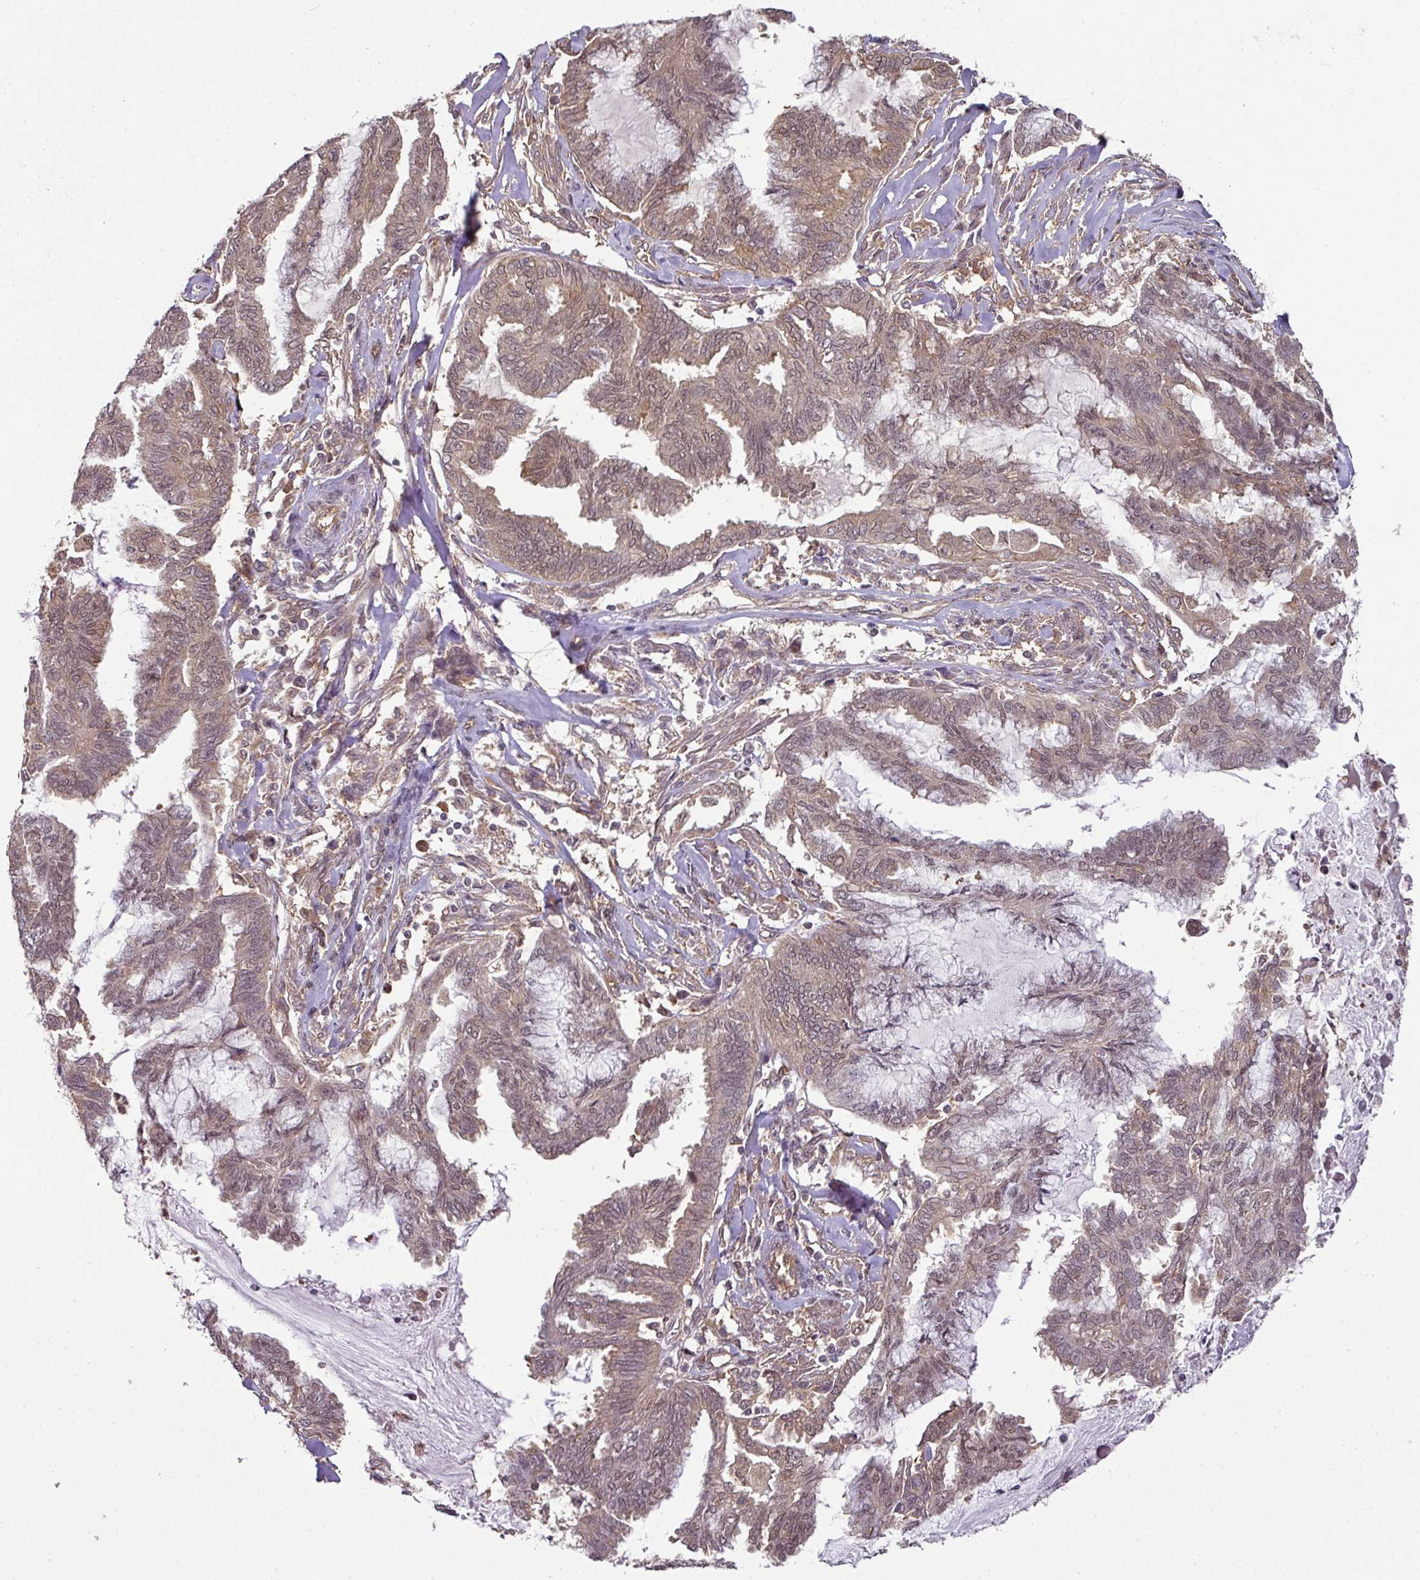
{"staining": {"intensity": "weak", "quantity": ">75%", "location": "cytoplasmic/membranous,nuclear"}, "tissue": "endometrial cancer", "cell_type": "Tumor cells", "image_type": "cancer", "snomed": [{"axis": "morphology", "description": "Adenocarcinoma, NOS"}, {"axis": "topography", "description": "Endometrium"}], "caption": "The immunohistochemical stain labels weak cytoplasmic/membranous and nuclear staining in tumor cells of endometrial adenocarcinoma tissue. (IHC, brightfield microscopy, high magnification).", "gene": "ANKRD18A", "patient": {"sex": "female", "age": 86}}